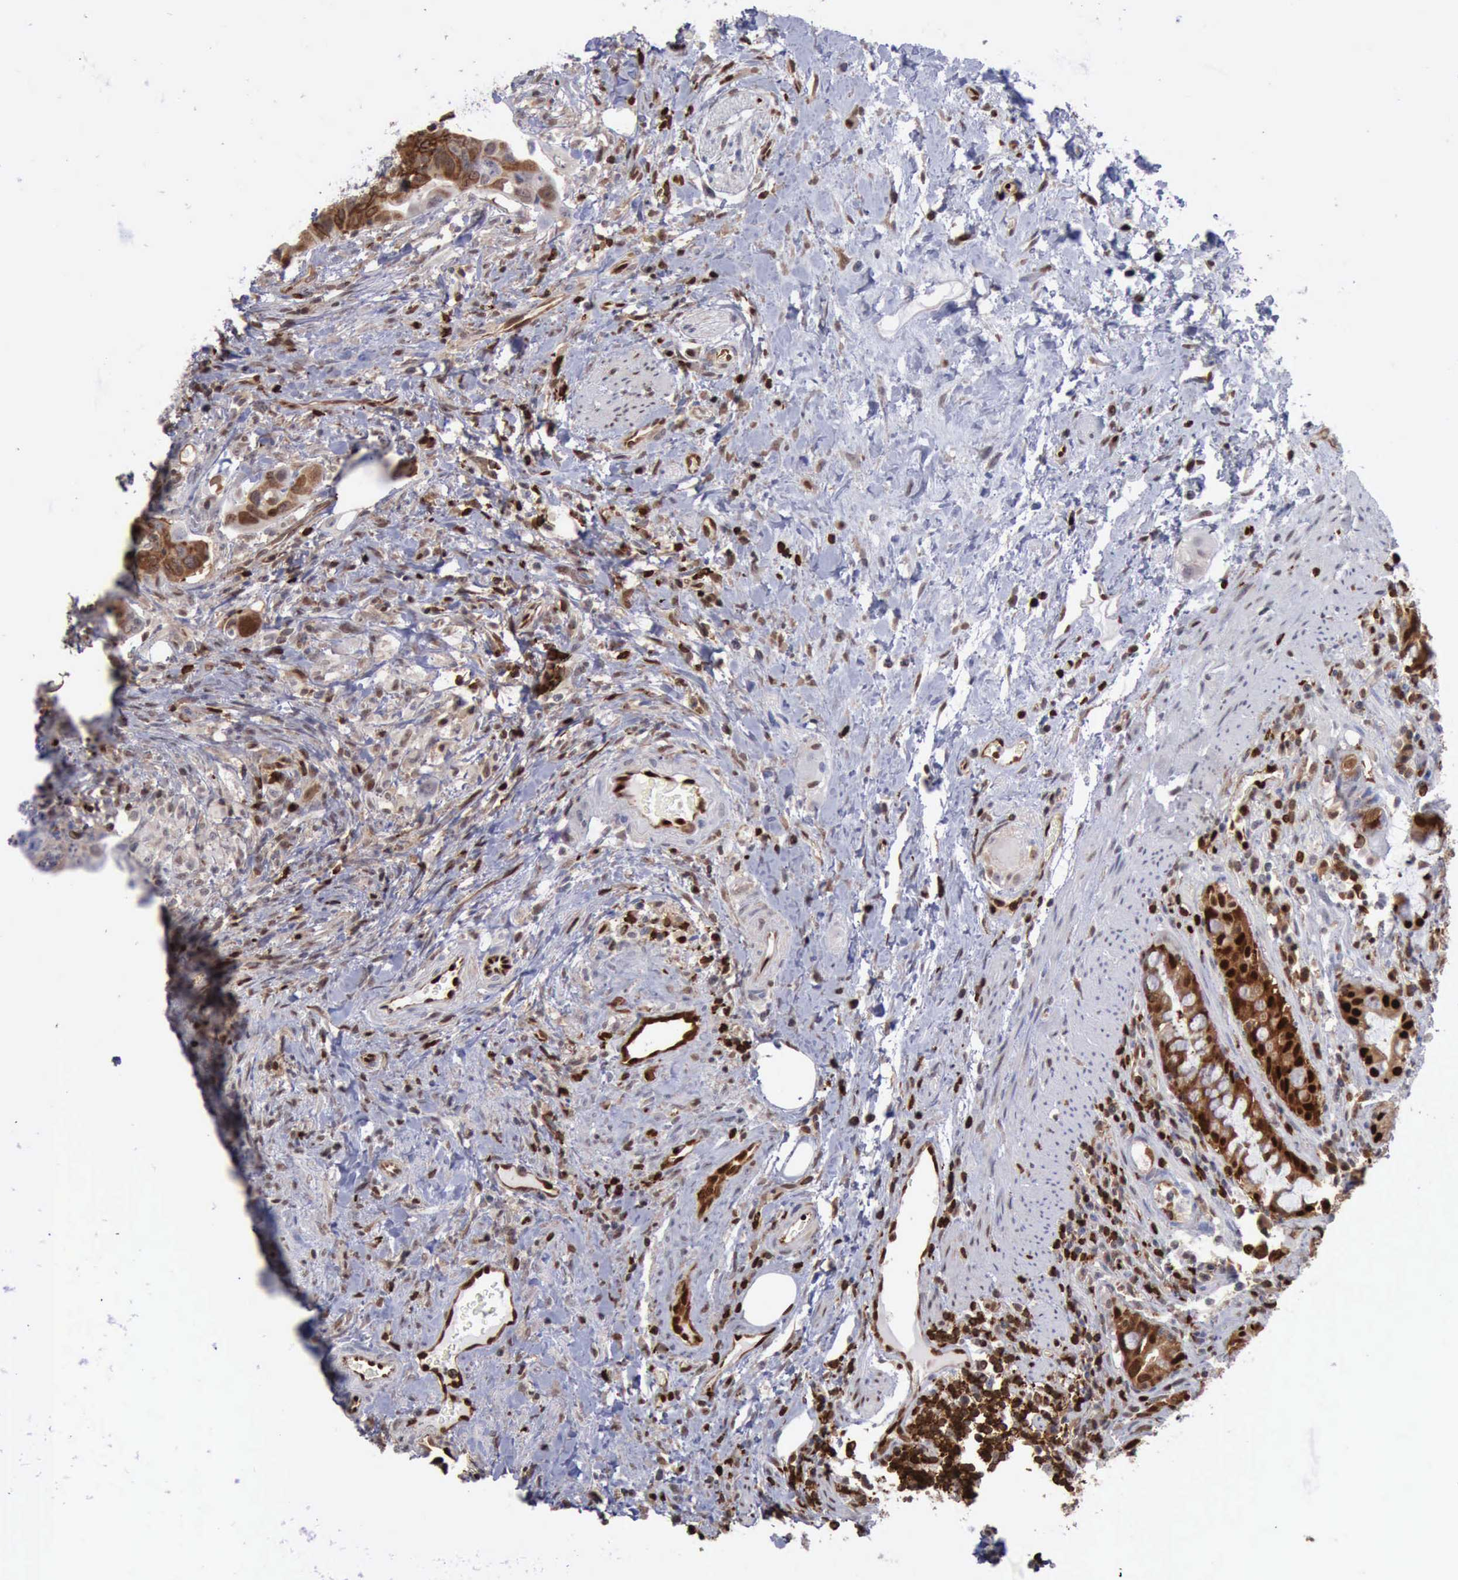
{"staining": {"intensity": "strong", "quantity": ">75%", "location": "cytoplasmic/membranous,nuclear"}, "tissue": "colorectal cancer", "cell_type": "Tumor cells", "image_type": "cancer", "snomed": [{"axis": "morphology", "description": "Adenocarcinoma, NOS"}, {"axis": "topography", "description": "Rectum"}], "caption": "Protein expression by IHC reveals strong cytoplasmic/membranous and nuclear staining in approximately >75% of tumor cells in colorectal adenocarcinoma. (brown staining indicates protein expression, while blue staining denotes nuclei).", "gene": "PDCD4", "patient": {"sex": "male", "age": 53}}